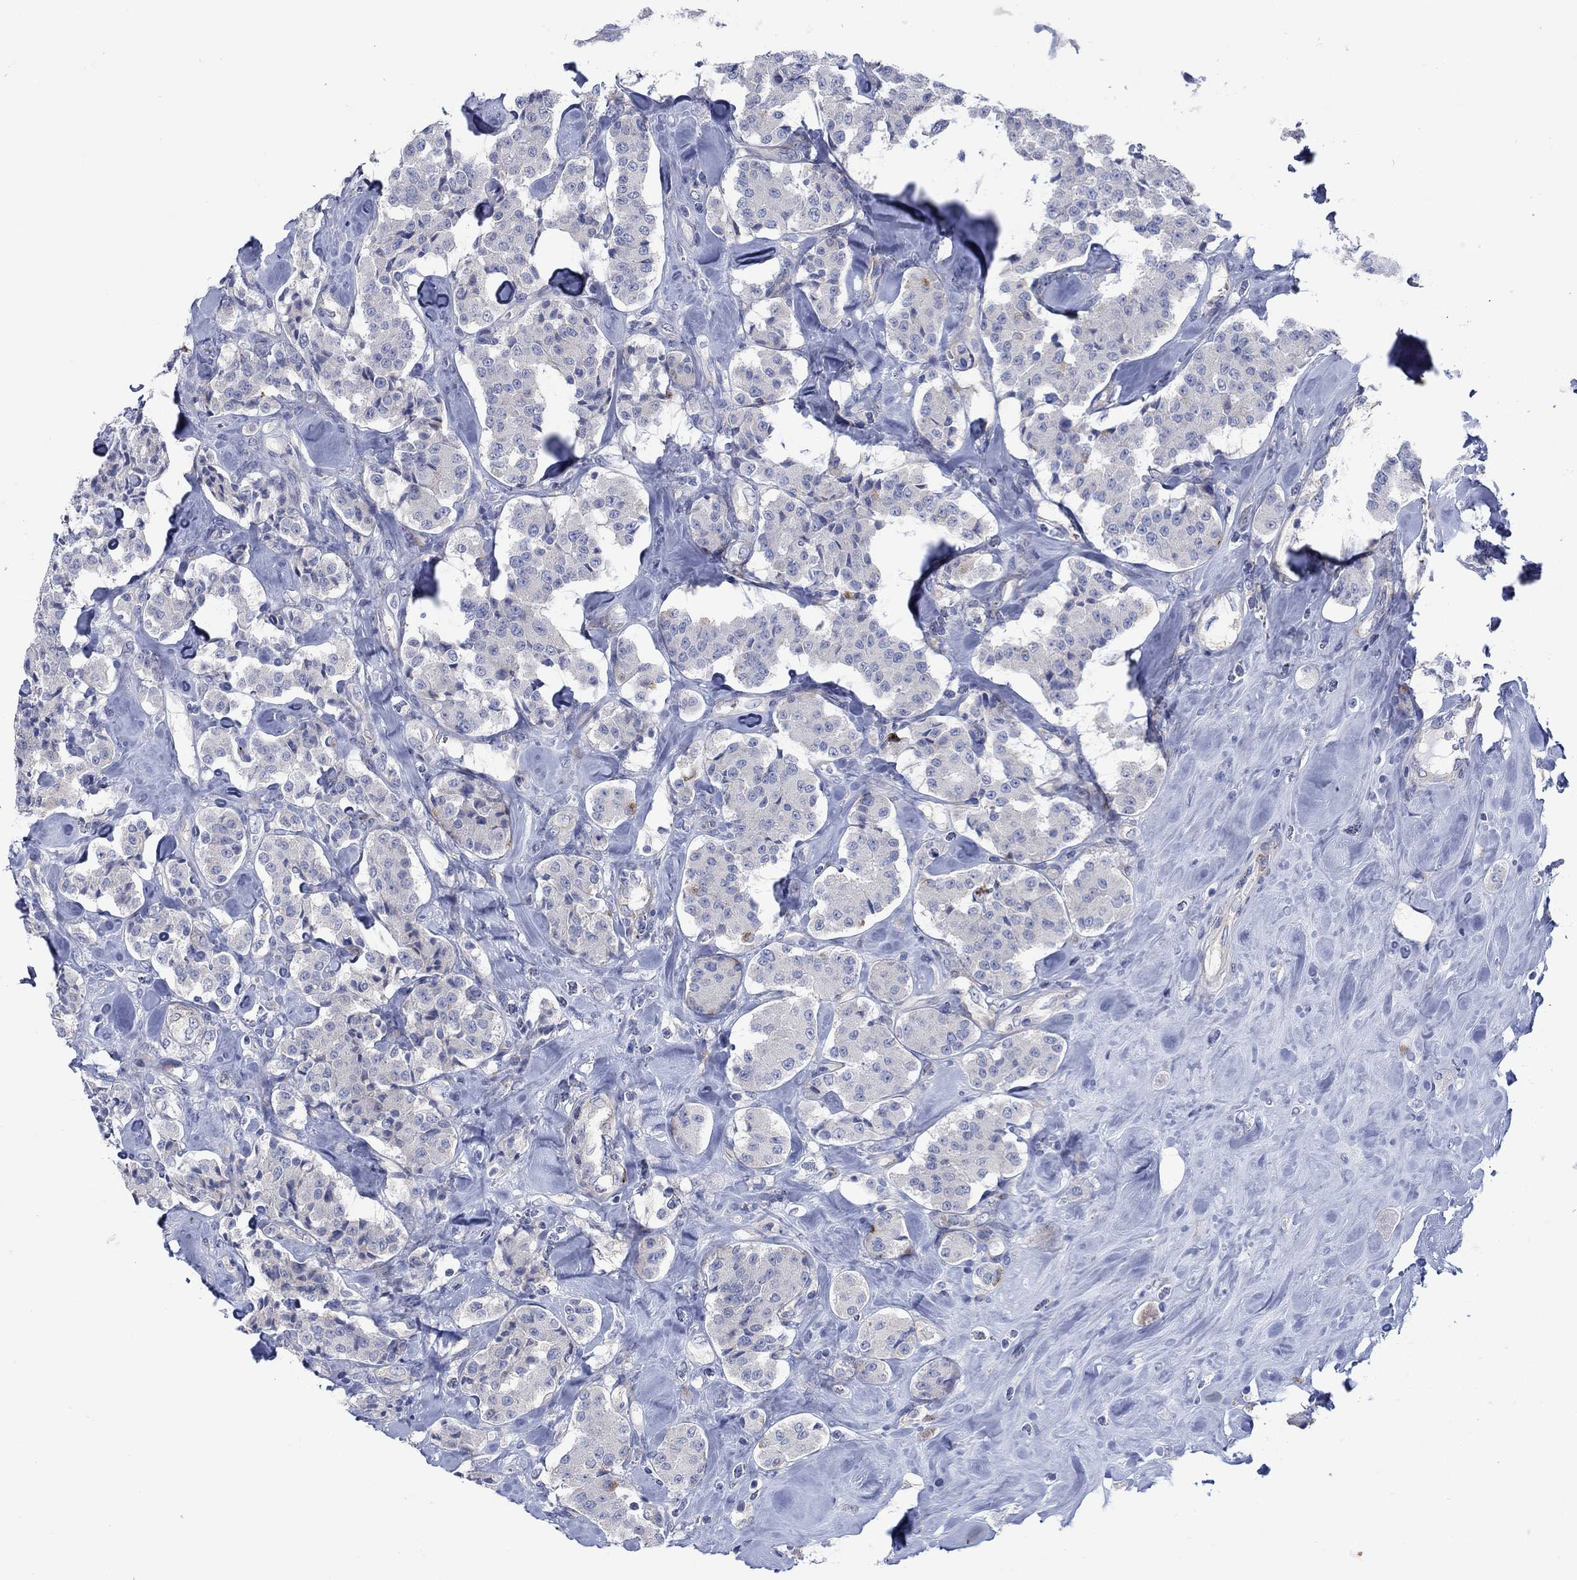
{"staining": {"intensity": "negative", "quantity": "none", "location": "none"}, "tissue": "carcinoid", "cell_type": "Tumor cells", "image_type": "cancer", "snomed": [{"axis": "morphology", "description": "Carcinoid, malignant, NOS"}, {"axis": "topography", "description": "Pancreas"}], "caption": "Immunohistochemistry (IHC) photomicrograph of carcinoid (malignant) stained for a protein (brown), which displays no positivity in tumor cells. (Brightfield microscopy of DAB IHC at high magnification).", "gene": "FXR1", "patient": {"sex": "male", "age": 41}}